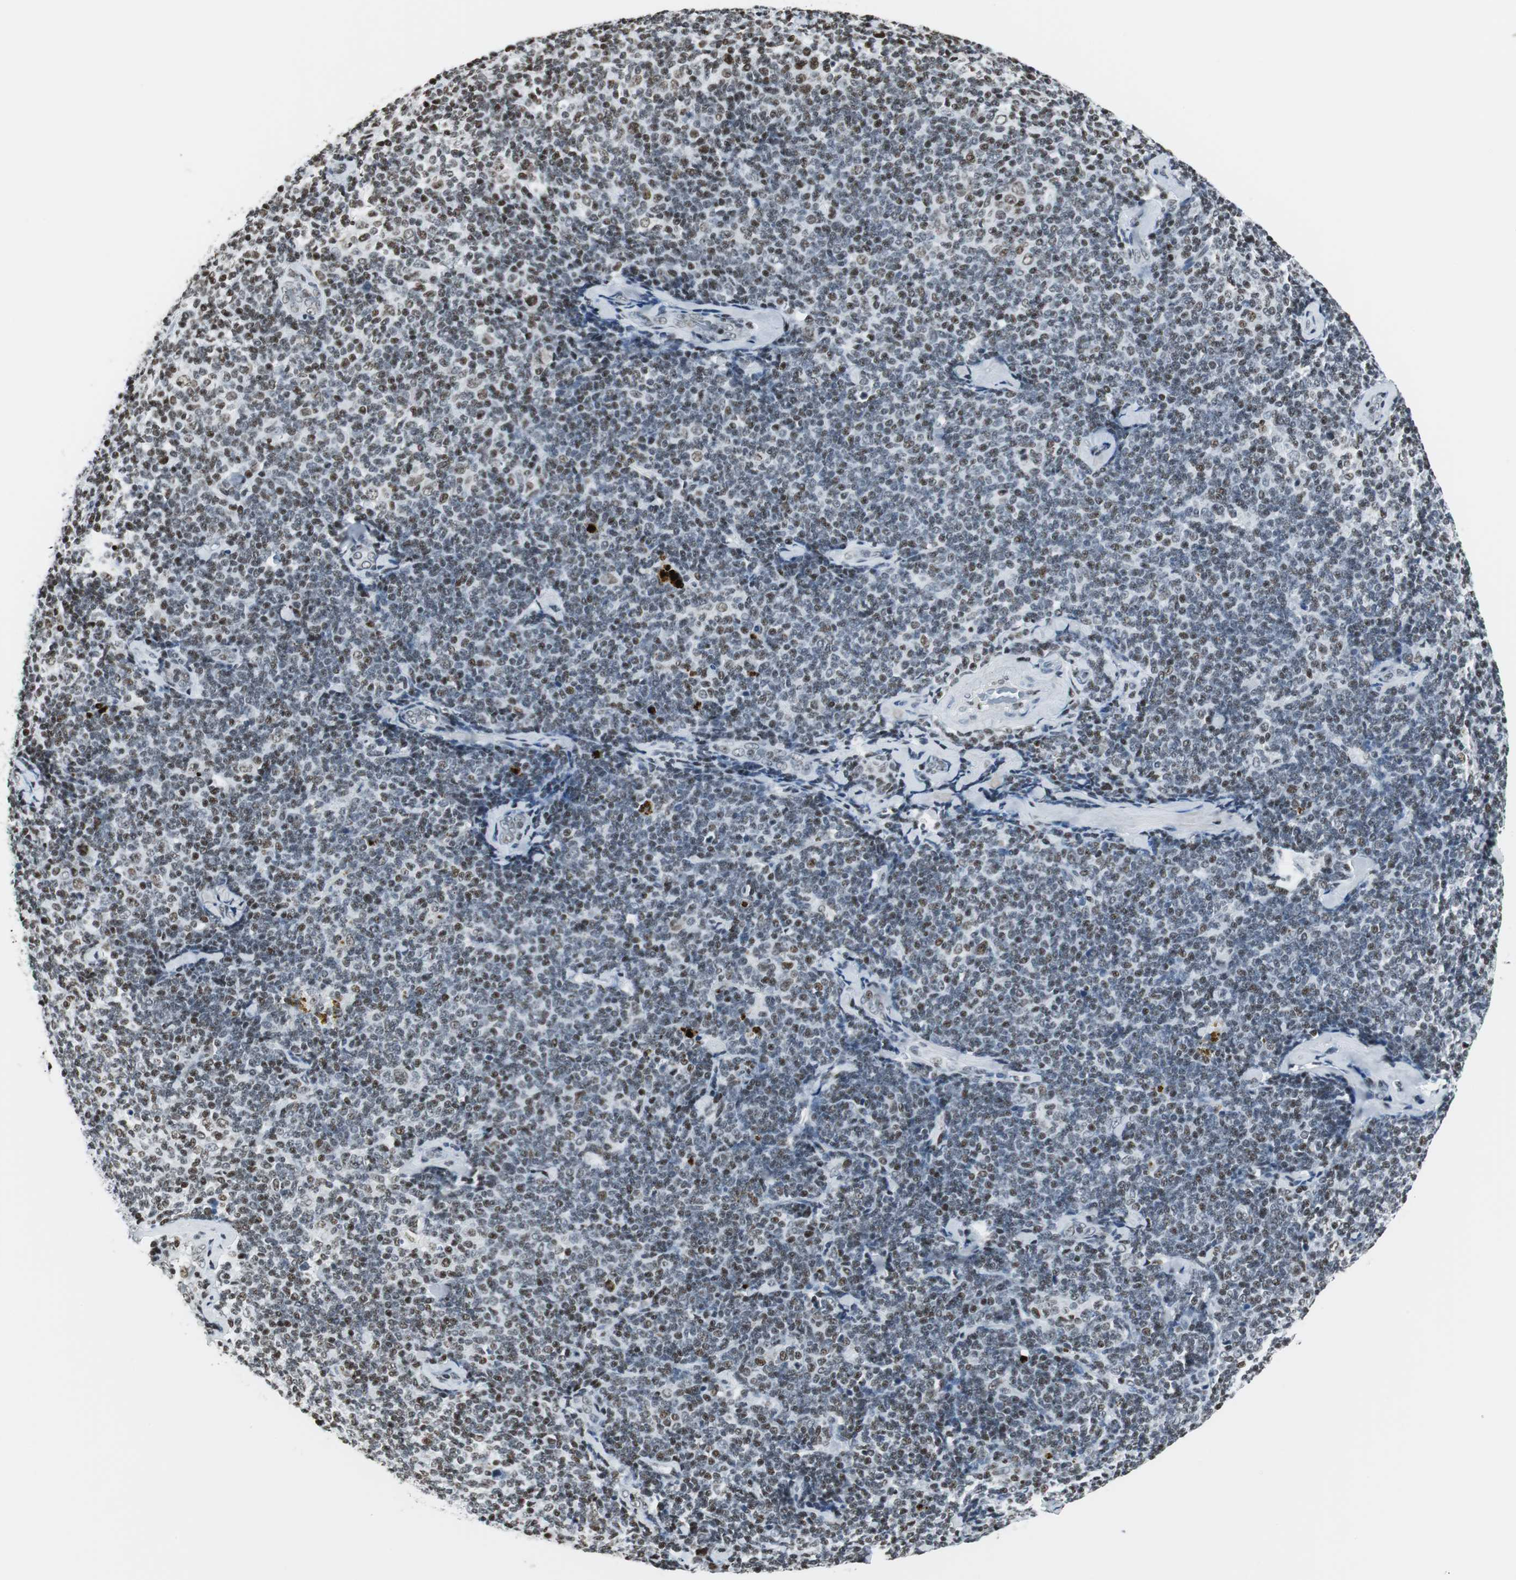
{"staining": {"intensity": "weak", "quantity": "25%-75%", "location": "nuclear"}, "tissue": "lymphoma", "cell_type": "Tumor cells", "image_type": "cancer", "snomed": [{"axis": "morphology", "description": "Malignant lymphoma, non-Hodgkin's type, Low grade"}, {"axis": "topography", "description": "Lymph node"}], "caption": "Lymphoma tissue demonstrates weak nuclear positivity in about 25%-75% of tumor cells, visualized by immunohistochemistry. The protein is shown in brown color, while the nuclei are stained blue.", "gene": "RBBP4", "patient": {"sex": "female", "age": 56}}